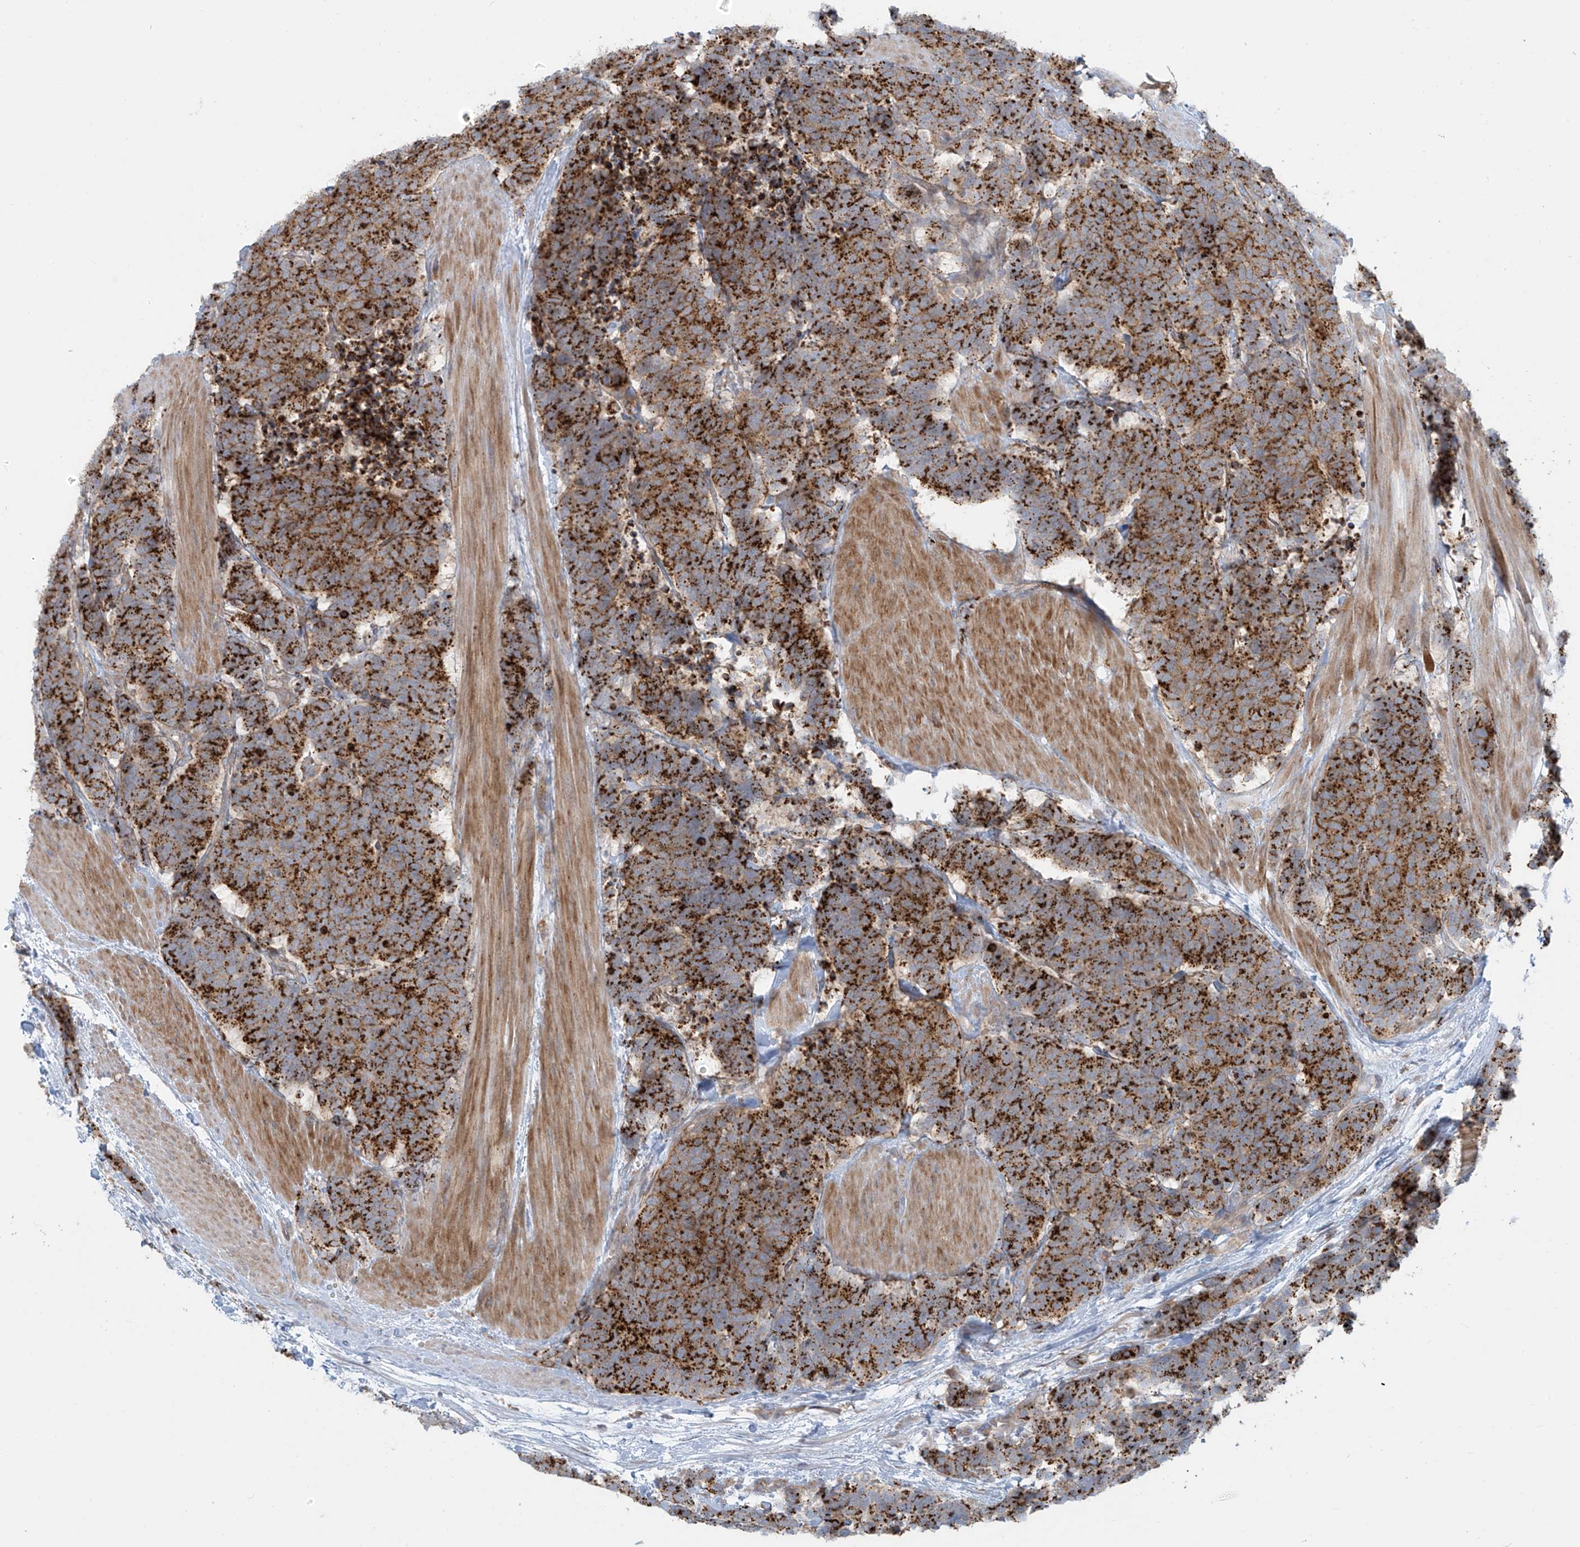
{"staining": {"intensity": "strong", "quantity": ">75%", "location": "cytoplasmic/membranous"}, "tissue": "carcinoid", "cell_type": "Tumor cells", "image_type": "cancer", "snomed": [{"axis": "morphology", "description": "Carcinoma, NOS"}, {"axis": "morphology", "description": "Carcinoid, malignant, NOS"}, {"axis": "topography", "description": "Urinary bladder"}], "caption": "Human carcinoid stained with a protein marker reveals strong staining in tumor cells.", "gene": "LZTS3", "patient": {"sex": "male", "age": 57}}